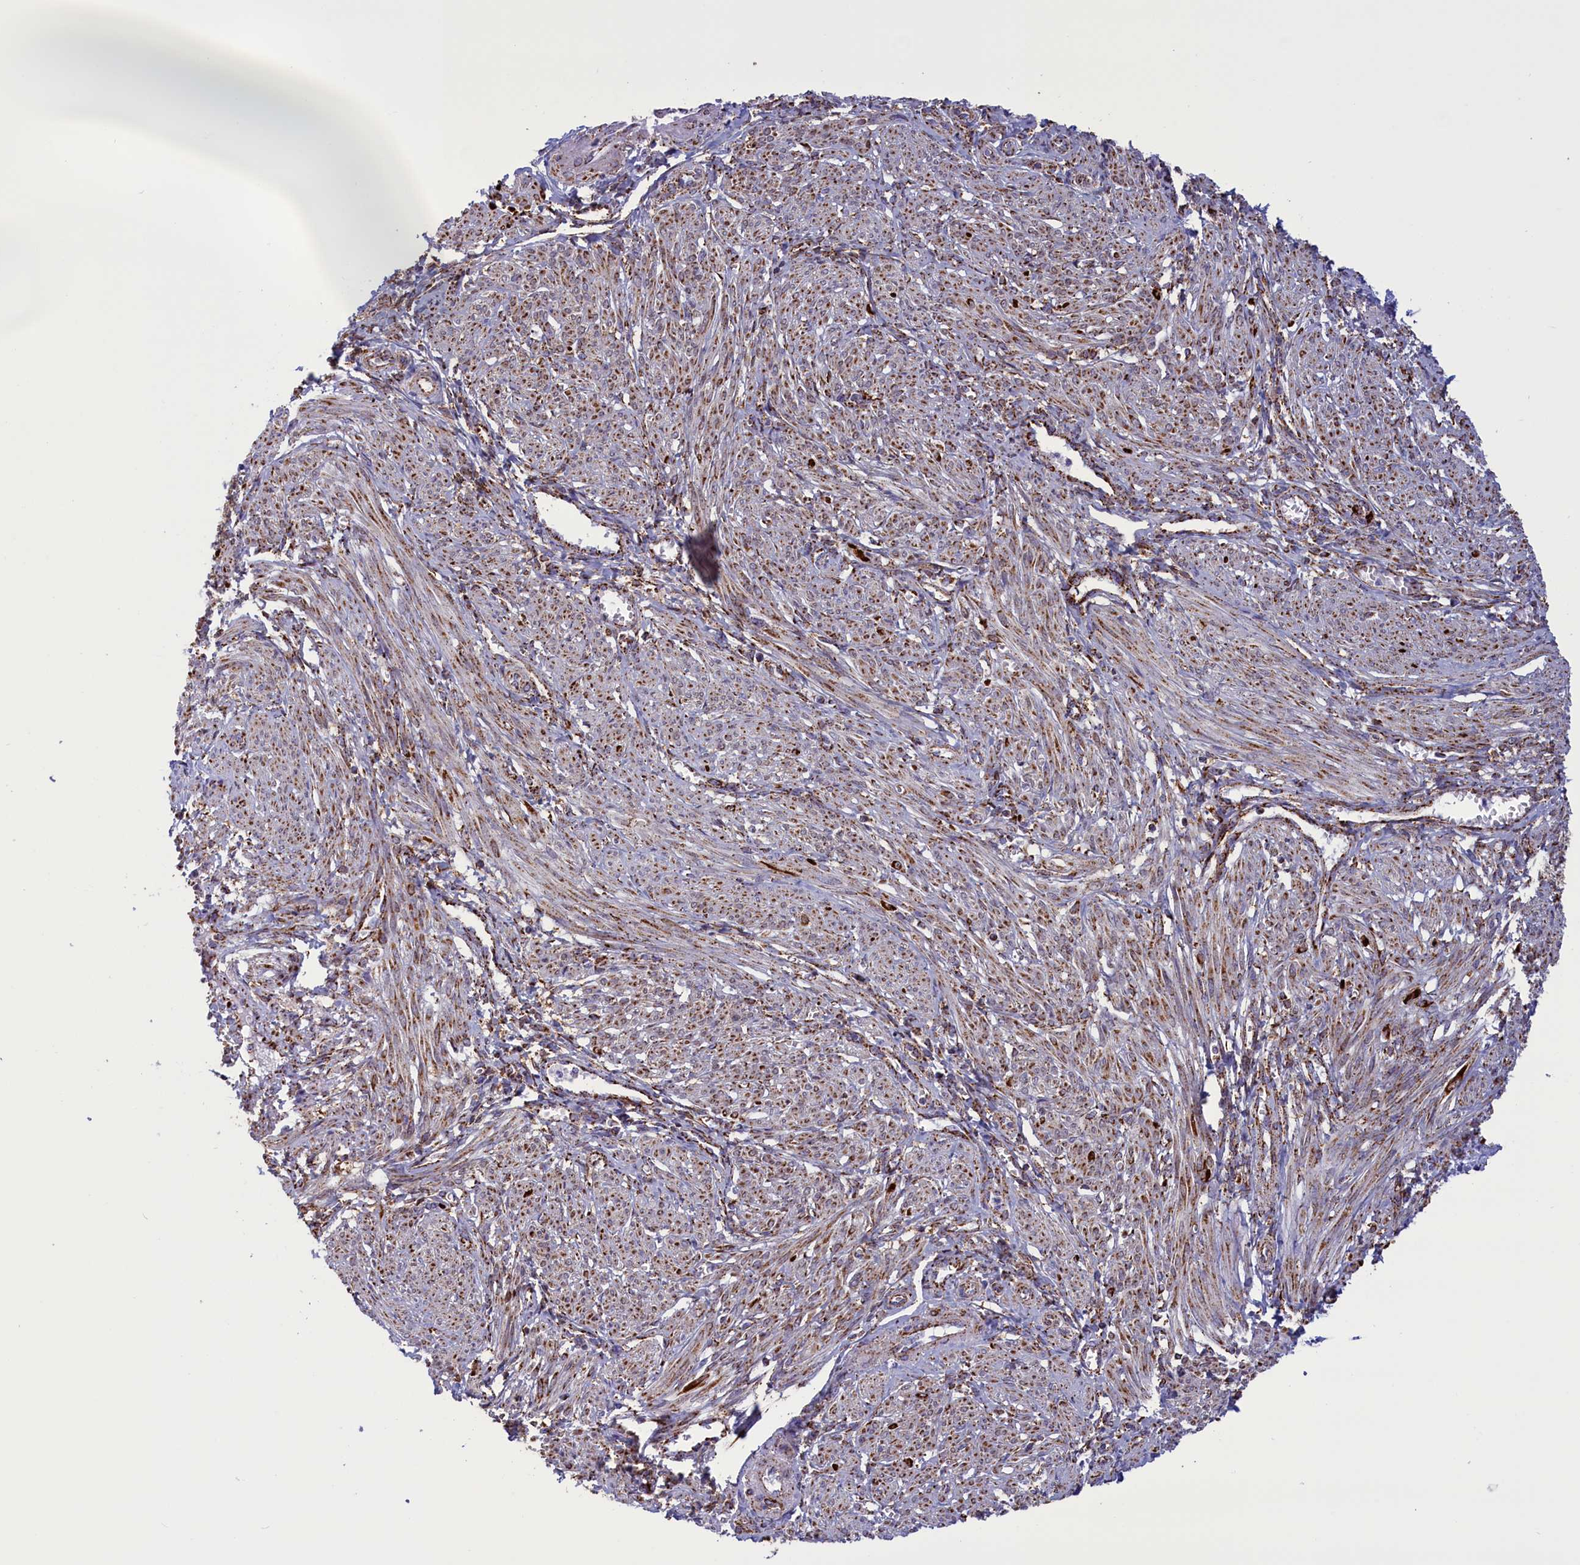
{"staining": {"intensity": "moderate", "quantity": ">75%", "location": "cytoplasmic/membranous"}, "tissue": "smooth muscle", "cell_type": "Smooth muscle cells", "image_type": "normal", "snomed": [{"axis": "morphology", "description": "Normal tissue, NOS"}, {"axis": "topography", "description": "Smooth muscle"}], "caption": "Benign smooth muscle exhibits moderate cytoplasmic/membranous expression in approximately >75% of smooth muscle cells The protein of interest is shown in brown color, while the nuclei are stained blue..", "gene": "ISOC2", "patient": {"sex": "female", "age": 39}}